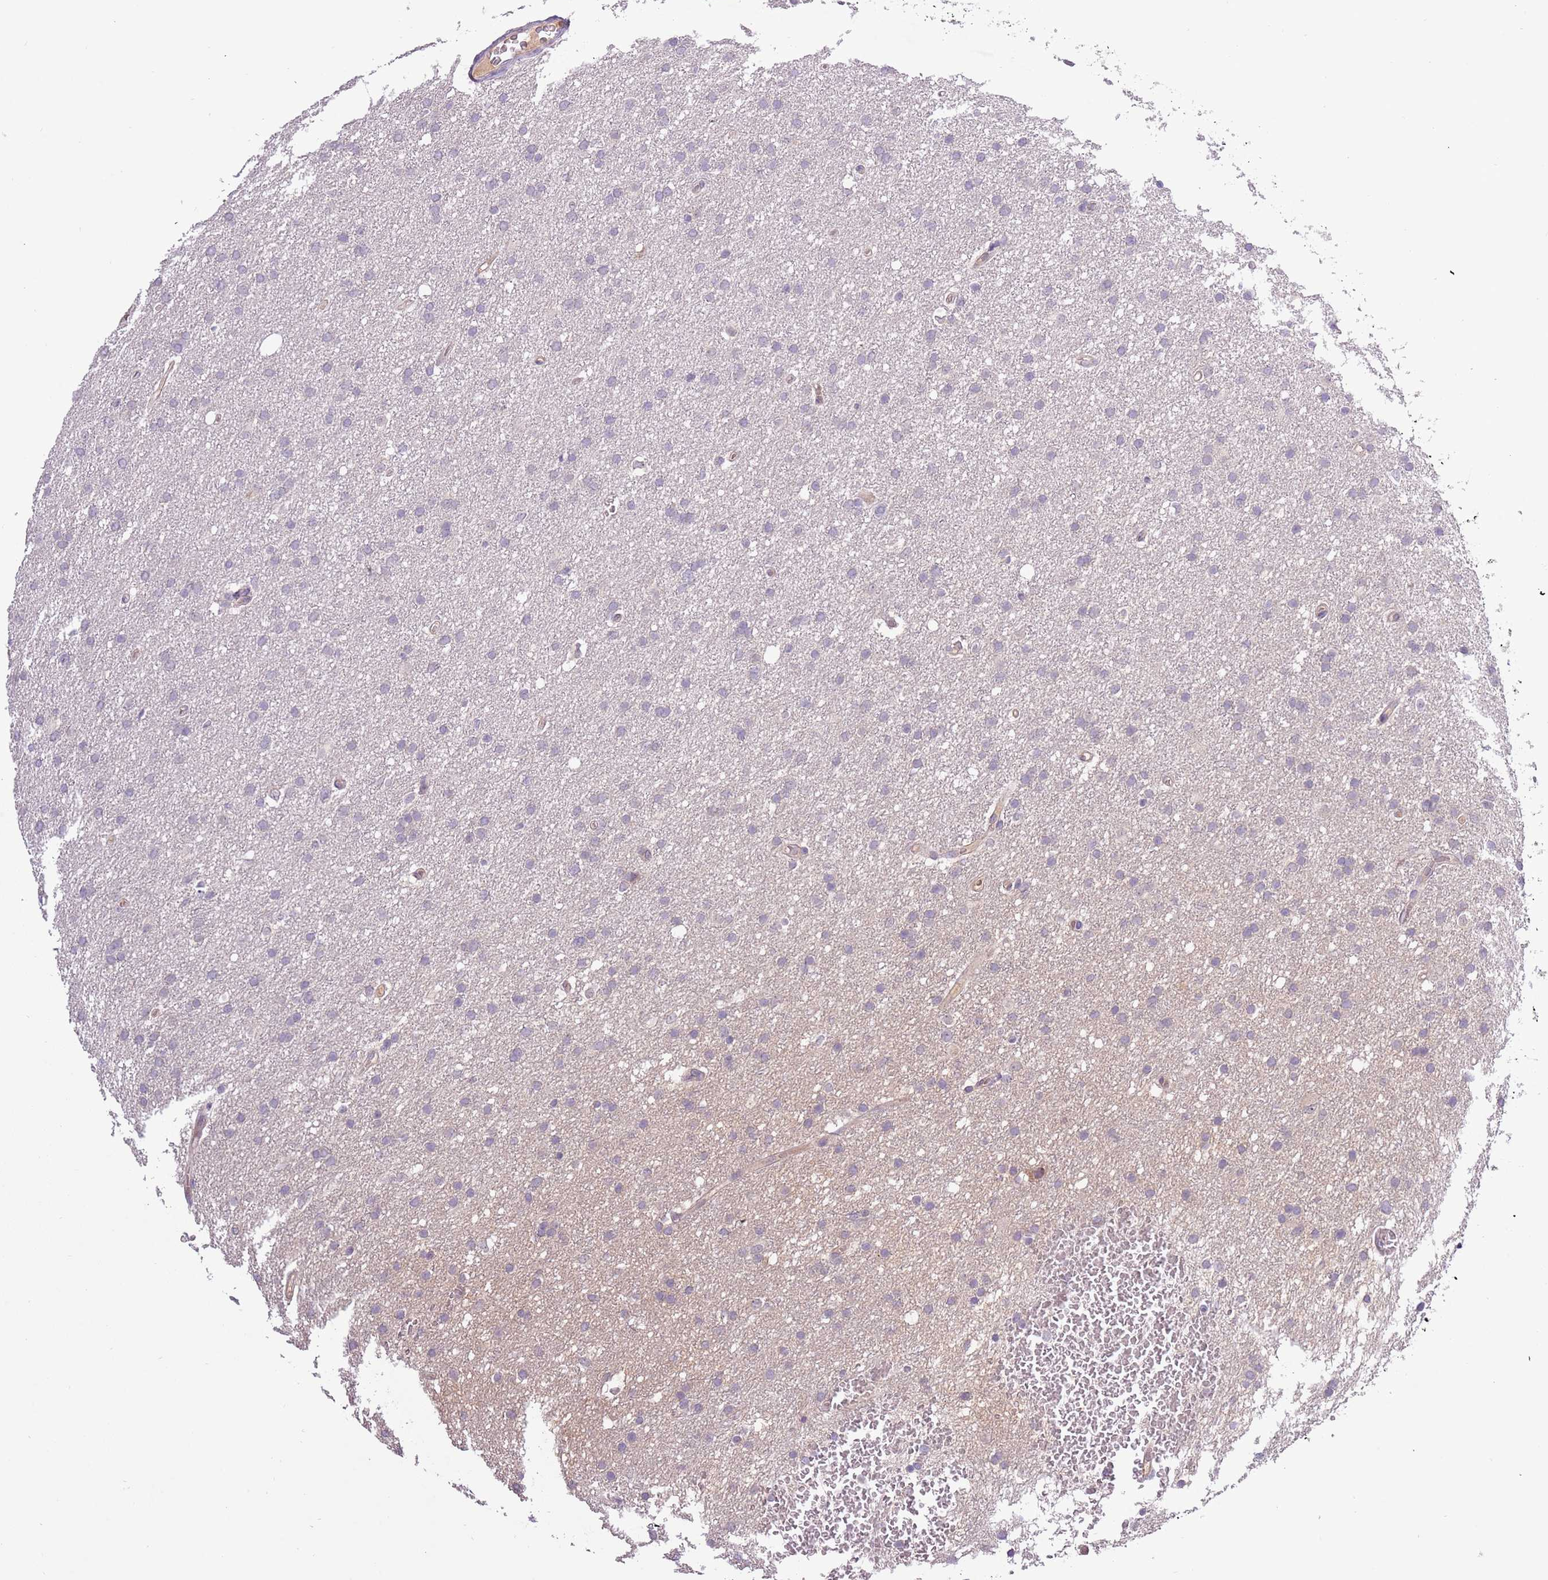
{"staining": {"intensity": "negative", "quantity": "none", "location": "none"}, "tissue": "glioma", "cell_type": "Tumor cells", "image_type": "cancer", "snomed": [{"axis": "morphology", "description": "Glioma, malignant, High grade"}, {"axis": "topography", "description": "Cerebral cortex"}], "caption": "Malignant glioma (high-grade) stained for a protein using immunohistochemistry shows no positivity tumor cells.", "gene": "SHROOM3", "patient": {"sex": "female", "age": 36}}